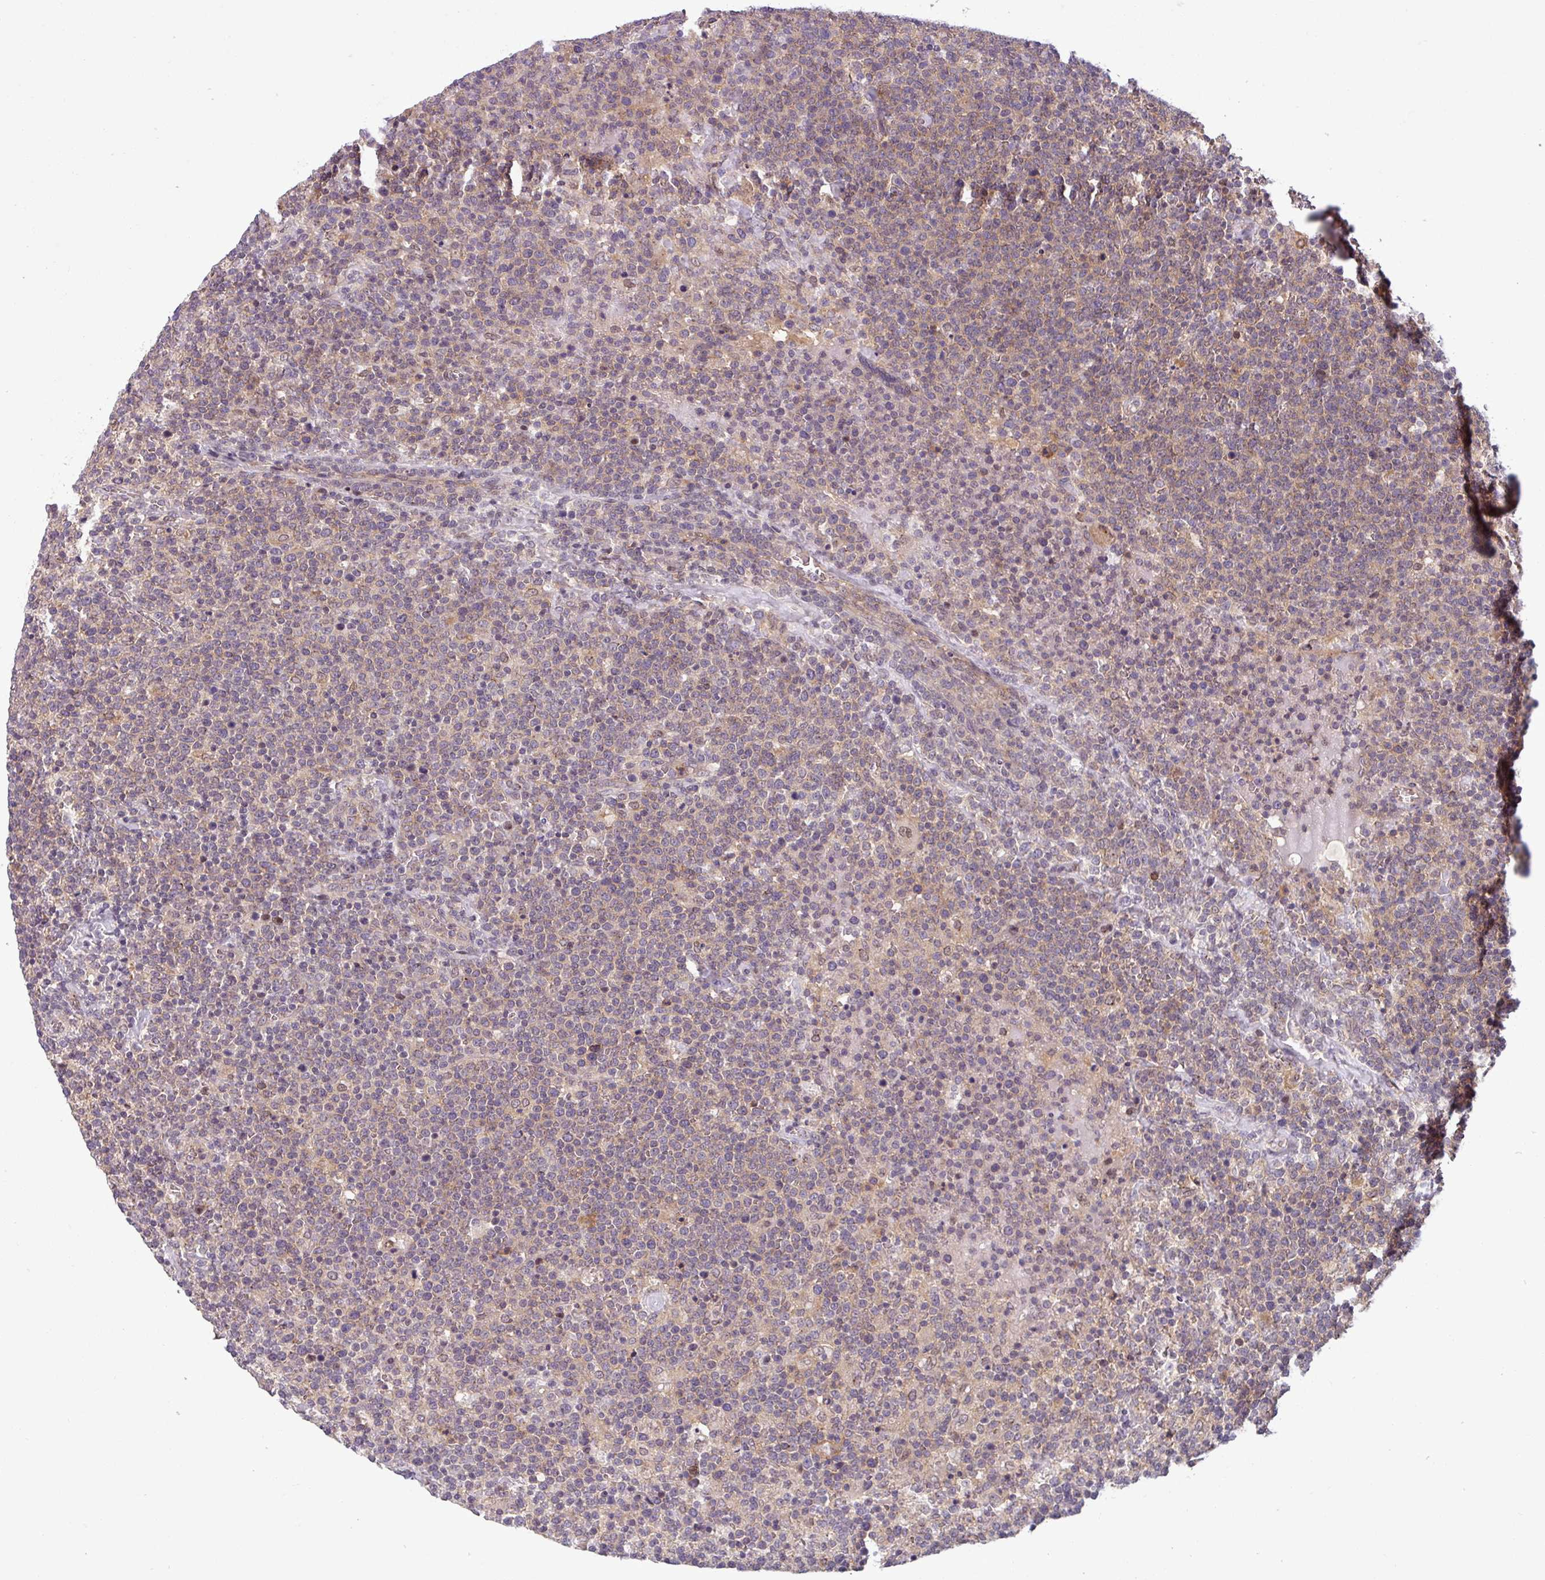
{"staining": {"intensity": "weak", "quantity": ">75%", "location": "cytoplasmic/membranous"}, "tissue": "lymphoma", "cell_type": "Tumor cells", "image_type": "cancer", "snomed": [{"axis": "morphology", "description": "Malignant lymphoma, non-Hodgkin's type, High grade"}, {"axis": "topography", "description": "Lymph node"}], "caption": "Malignant lymphoma, non-Hodgkin's type (high-grade) stained with immunohistochemistry (IHC) displays weak cytoplasmic/membranous staining in approximately >75% of tumor cells. The protein is shown in brown color, while the nuclei are stained blue.", "gene": "NPFFR1", "patient": {"sex": "male", "age": 61}}